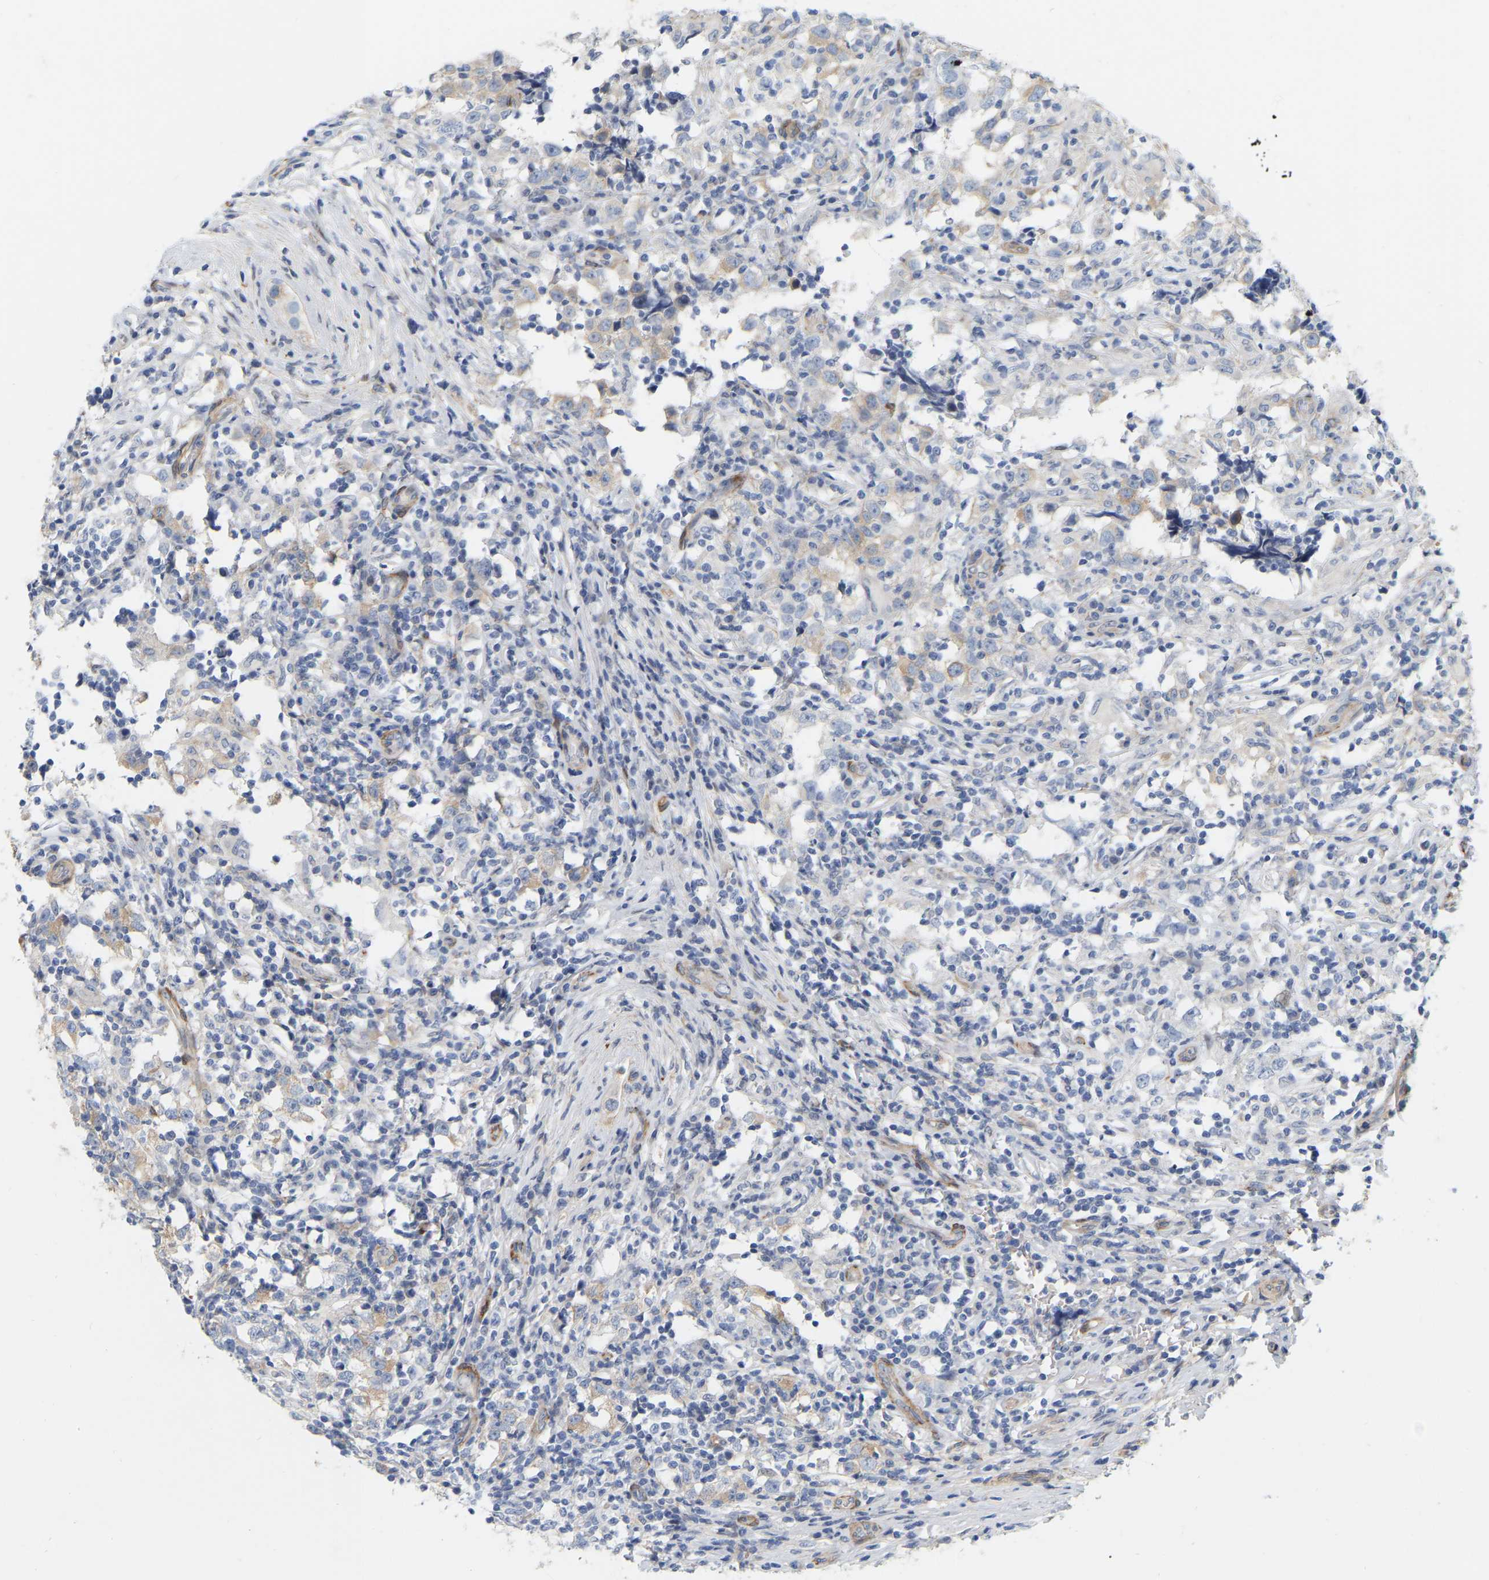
{"staining": {"intensity": "weak", "quantity": "<25%", "location": "cytoplasmic/membranous"}, "tissue": "testis cancer", "cell_type": "Tumor cells", "image_type": "cancer", "snomed": [{"axis": "morphology", "description": "Carcinoma, Embryonal, NOS"}, {"axis": "topography", "description": "Testis"}], "caption": "This is an immunohistochemistry micrograph of human embryonal carcinoma (testis). There is no positivity in tumor cells.", "gene": "RAPH1", "patient": {"sex": "male", "age": 21}}